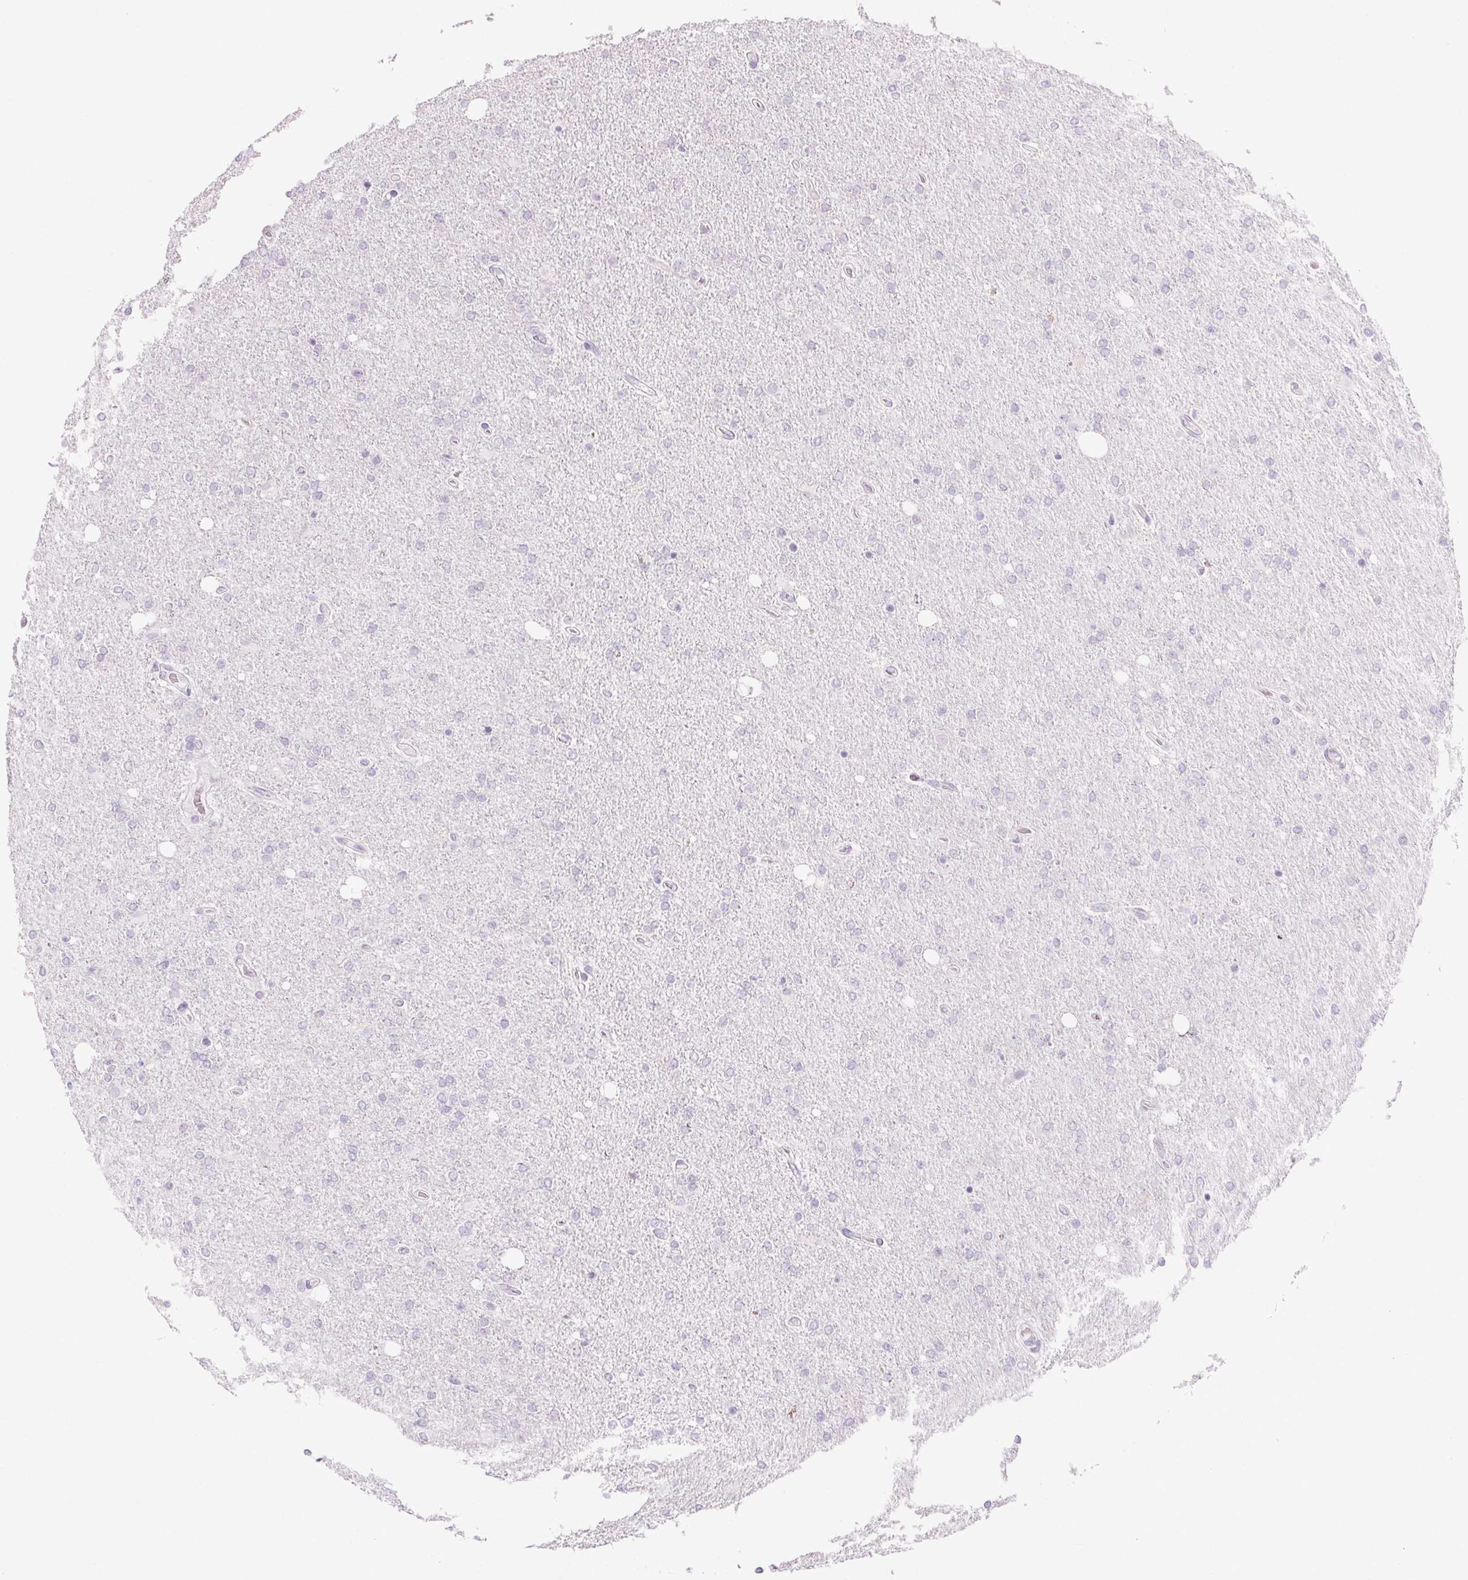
{"staining": {"intensity": "negative", "quantity": "none", "location": "none"}, "tissue": "glioma", "cell_type": "Tumor cells", "image_type": "cancer", "snomed": [{"axis": "morphology", "description": "Glioma, malignant, High grade"}, {"axis": "topography", "description": "Cerebral cortex"}], "caption": "IHC histopathology image of neoplastic tissue: glioma stained with DAB displays no significant protein expression in tumor cells.", "gene": "LRP2", "patient": {"sex": "male", "age": 70}}